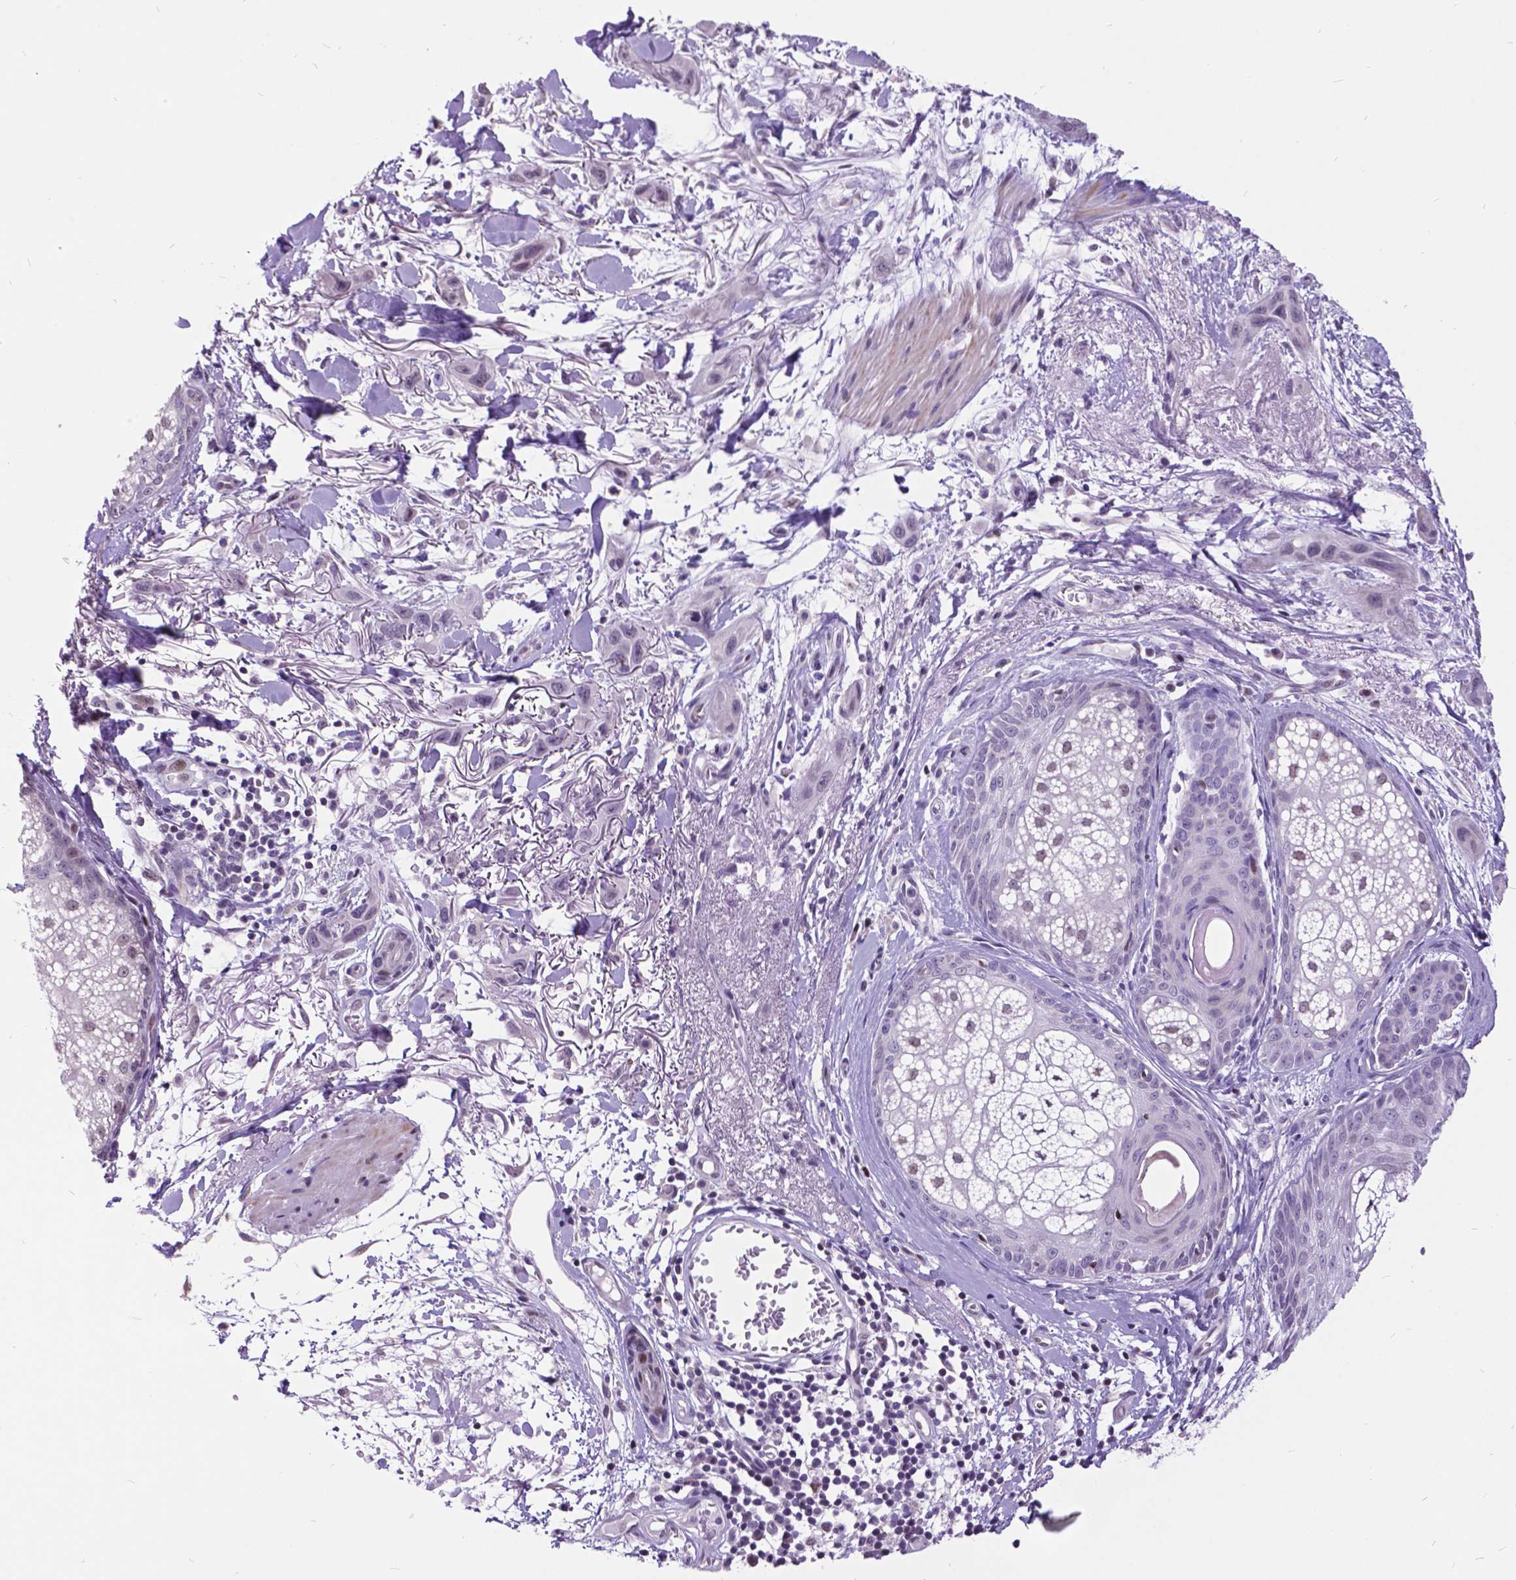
{"staining": {"intensity": "negative", "quantity": "none", "location": "none"}, "tissue": "skin cancer", "cell_type": "Tumor cells", "image_type": "cancer", "snomed": [{"axis": "morphology", "description": "Squamous cell carcinoma, NOS"}, {"axis": "topography", "description": "Skin"}], "caption": "This is an immunohistochemistry (IHC) micrograph of human skin cancer. There is no positivity in tumor cells.", "gene": "DPF3", "patient": {"sex": "male", "age": 79}}